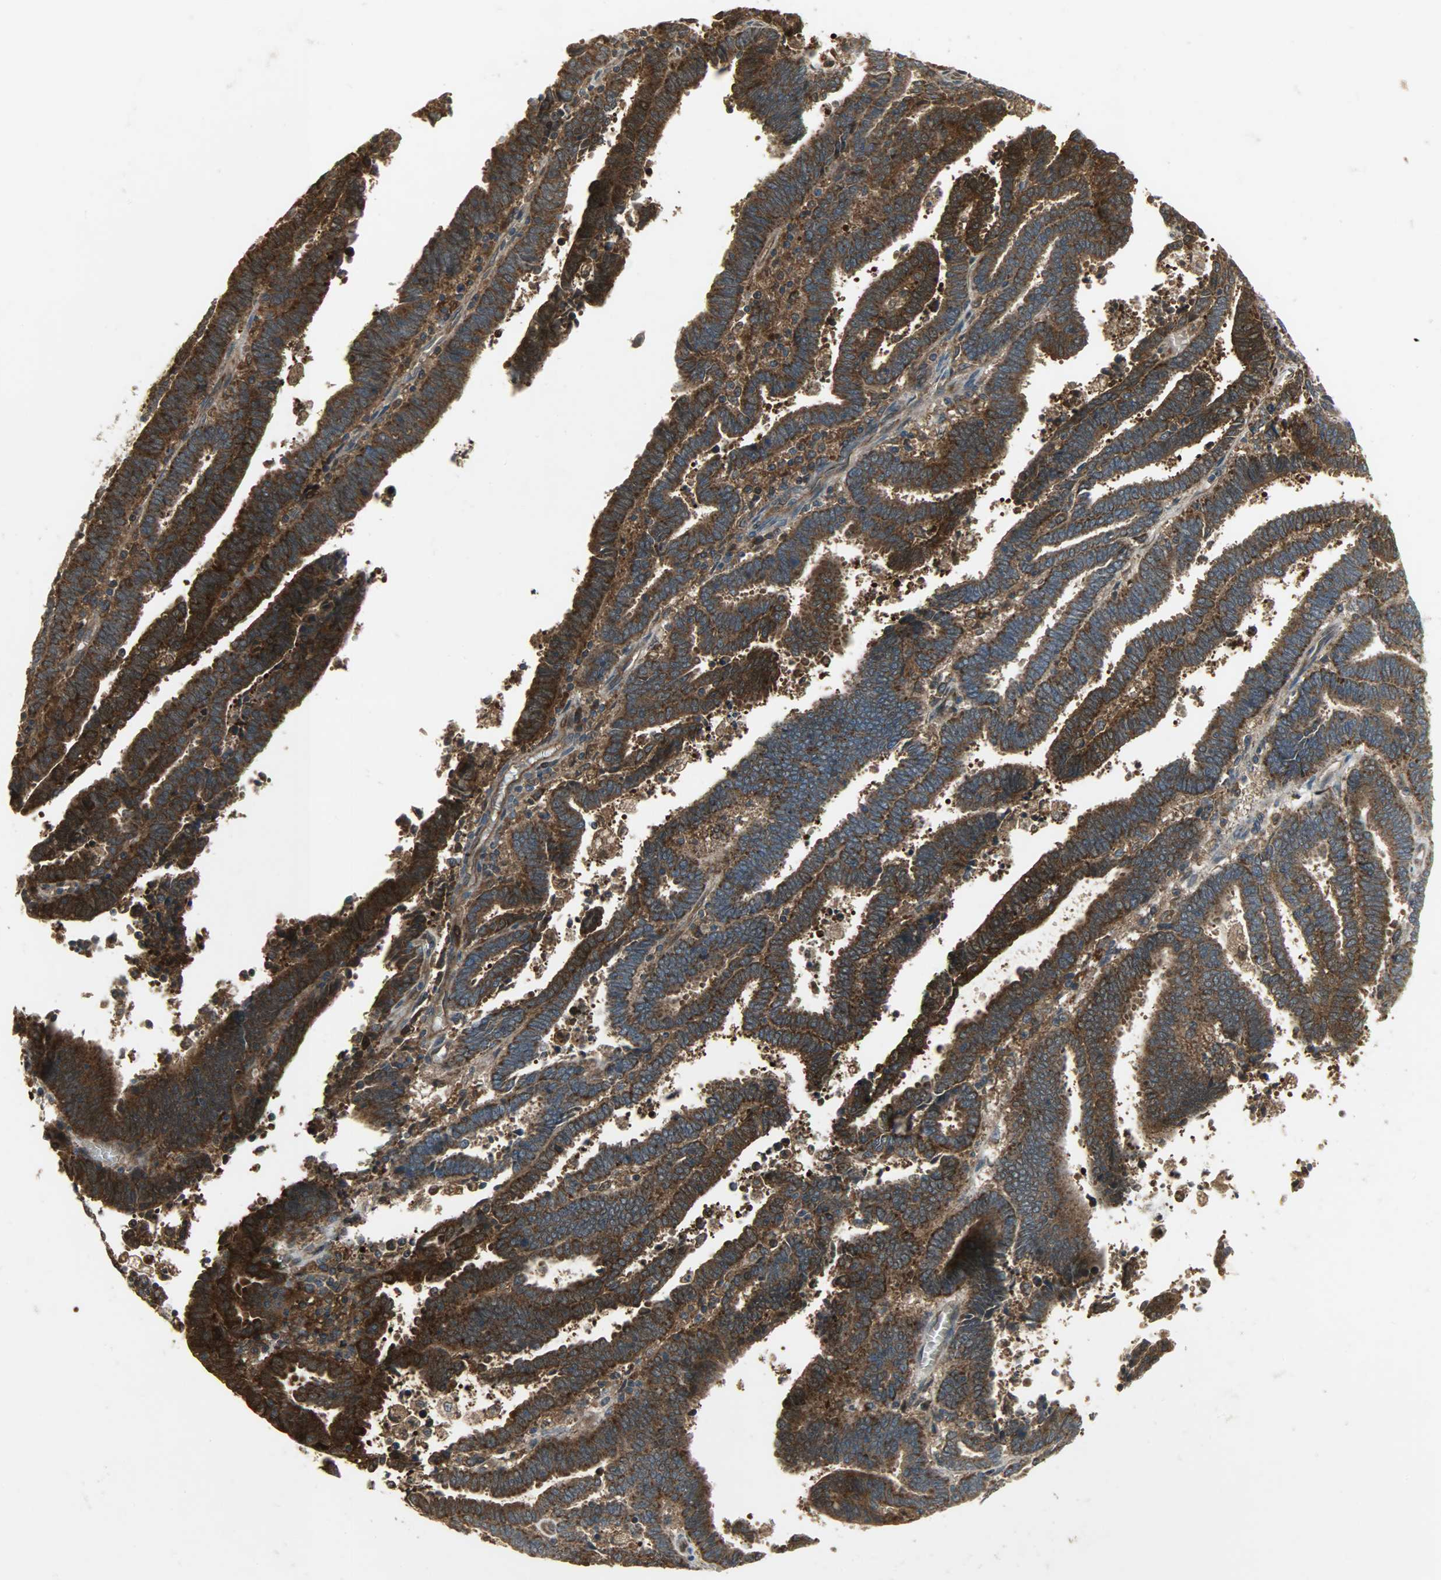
{"staining": {"intensity": "strong", "quantity": ">75%", "location": "cytoplasmic/membranous"}, "tissue": "endometrial cancer", "cell_type": "Tumor cells", "image_type": "cancer", "snomed": [{"axis": "morphology", "description": "Adenocarcinoma, NOS"}, {"axis": "topography", "description": "Uterus"}], "caption": "Tumor cells reveal strong cytoplasmic/membranous expression in about >75% of cells in endometrial adenocarcinoma.", "gene": "AMT", "patient": {"sex": "female", "age": 83}}